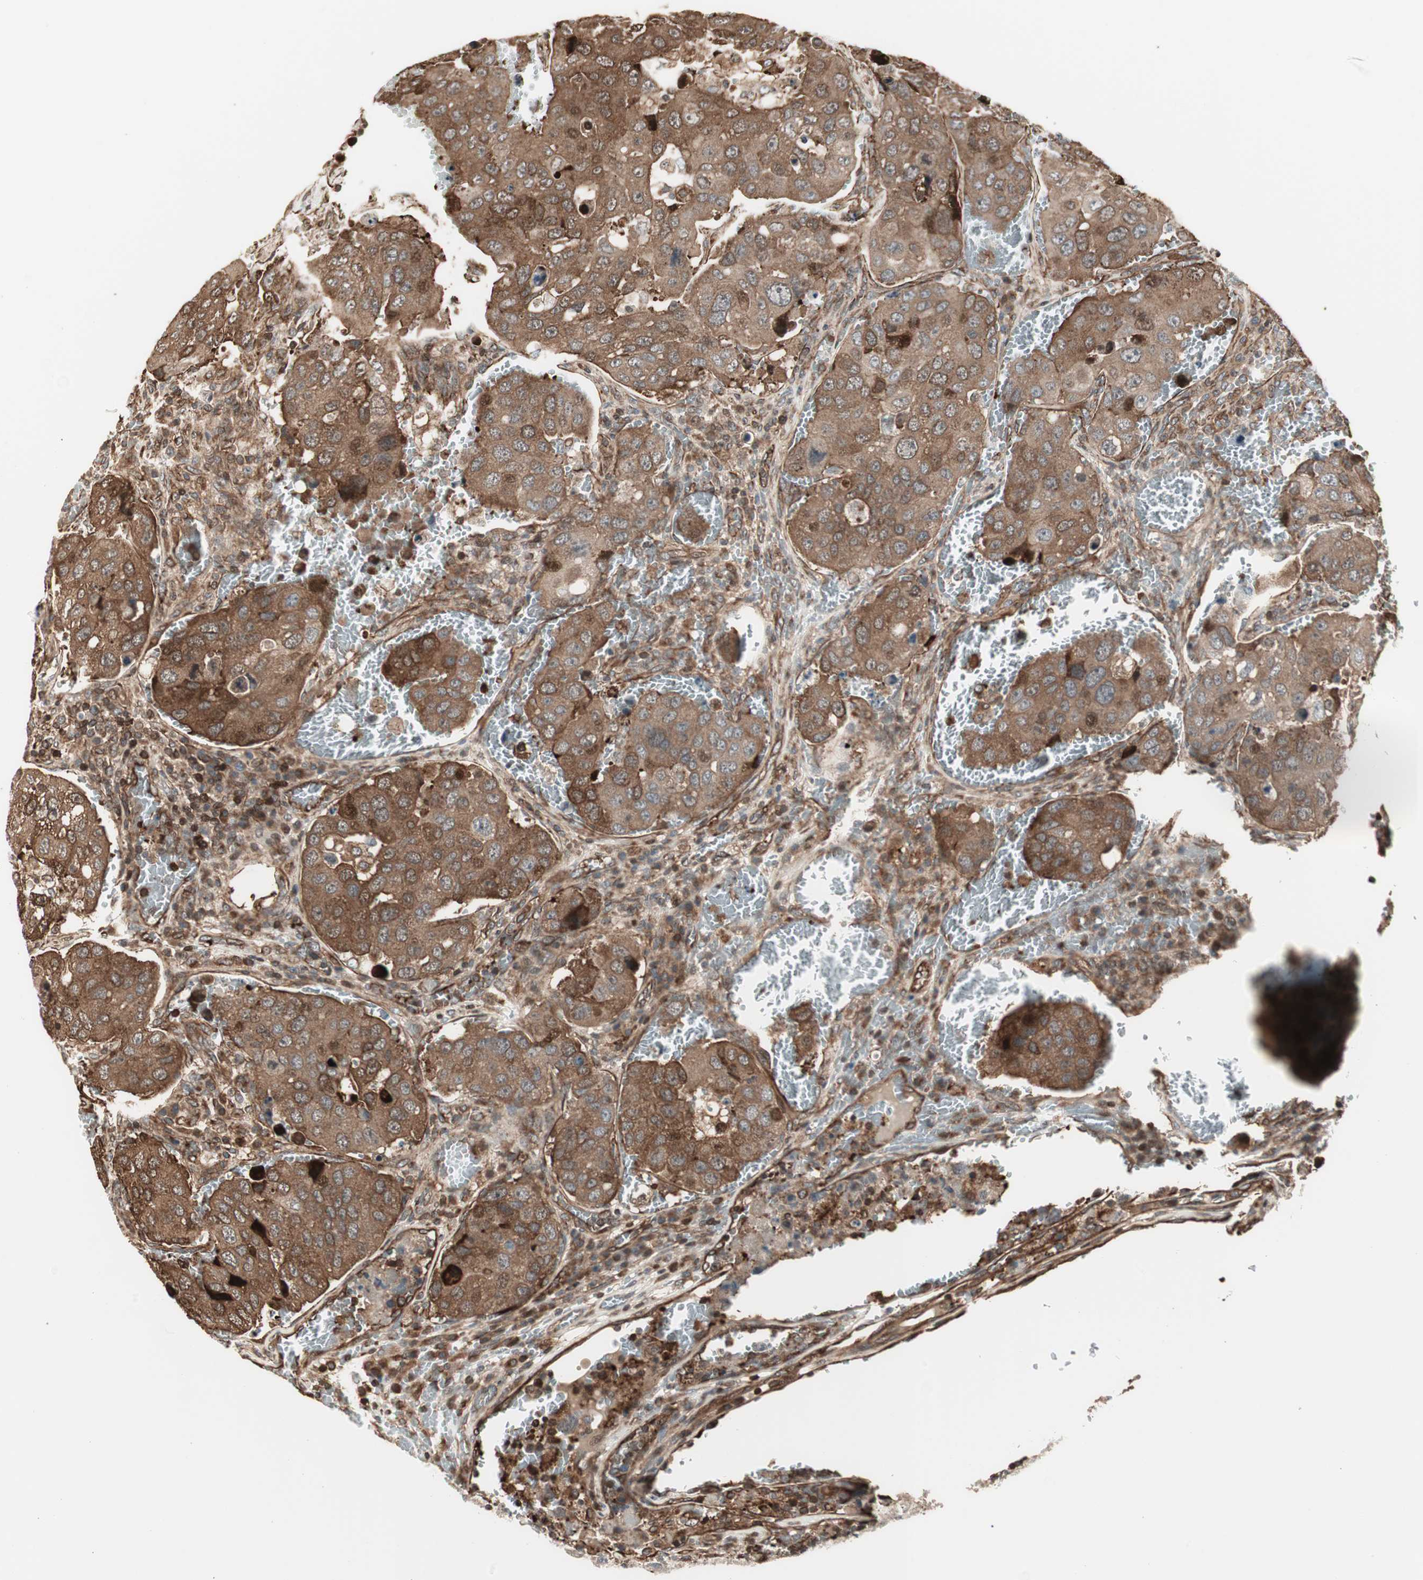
{"staining": {"intensity": "moderate", "quantity": ">75%", "location": "cytoplasmic/membranous"}, "tissue": "urothelial cancer", "cell_type": "Tumor cells", "image_type": "cancer", "snomed": [{"axis": "morphology", "description": "Urothelial carcinoma, High grade"}, {"axis": "topography", "description": "Lymph node"}, {"axis": "topography", "description": "Urinary bladder"}], "caption": "A histopathology image of high-grade urothelial carcinoma stained for a protein demonstrates moderate cytoplasmic/membranous brown staining in tumor cells.", "gene": "MAD2L2", "patient": {"sex": "male", "age": 51}}